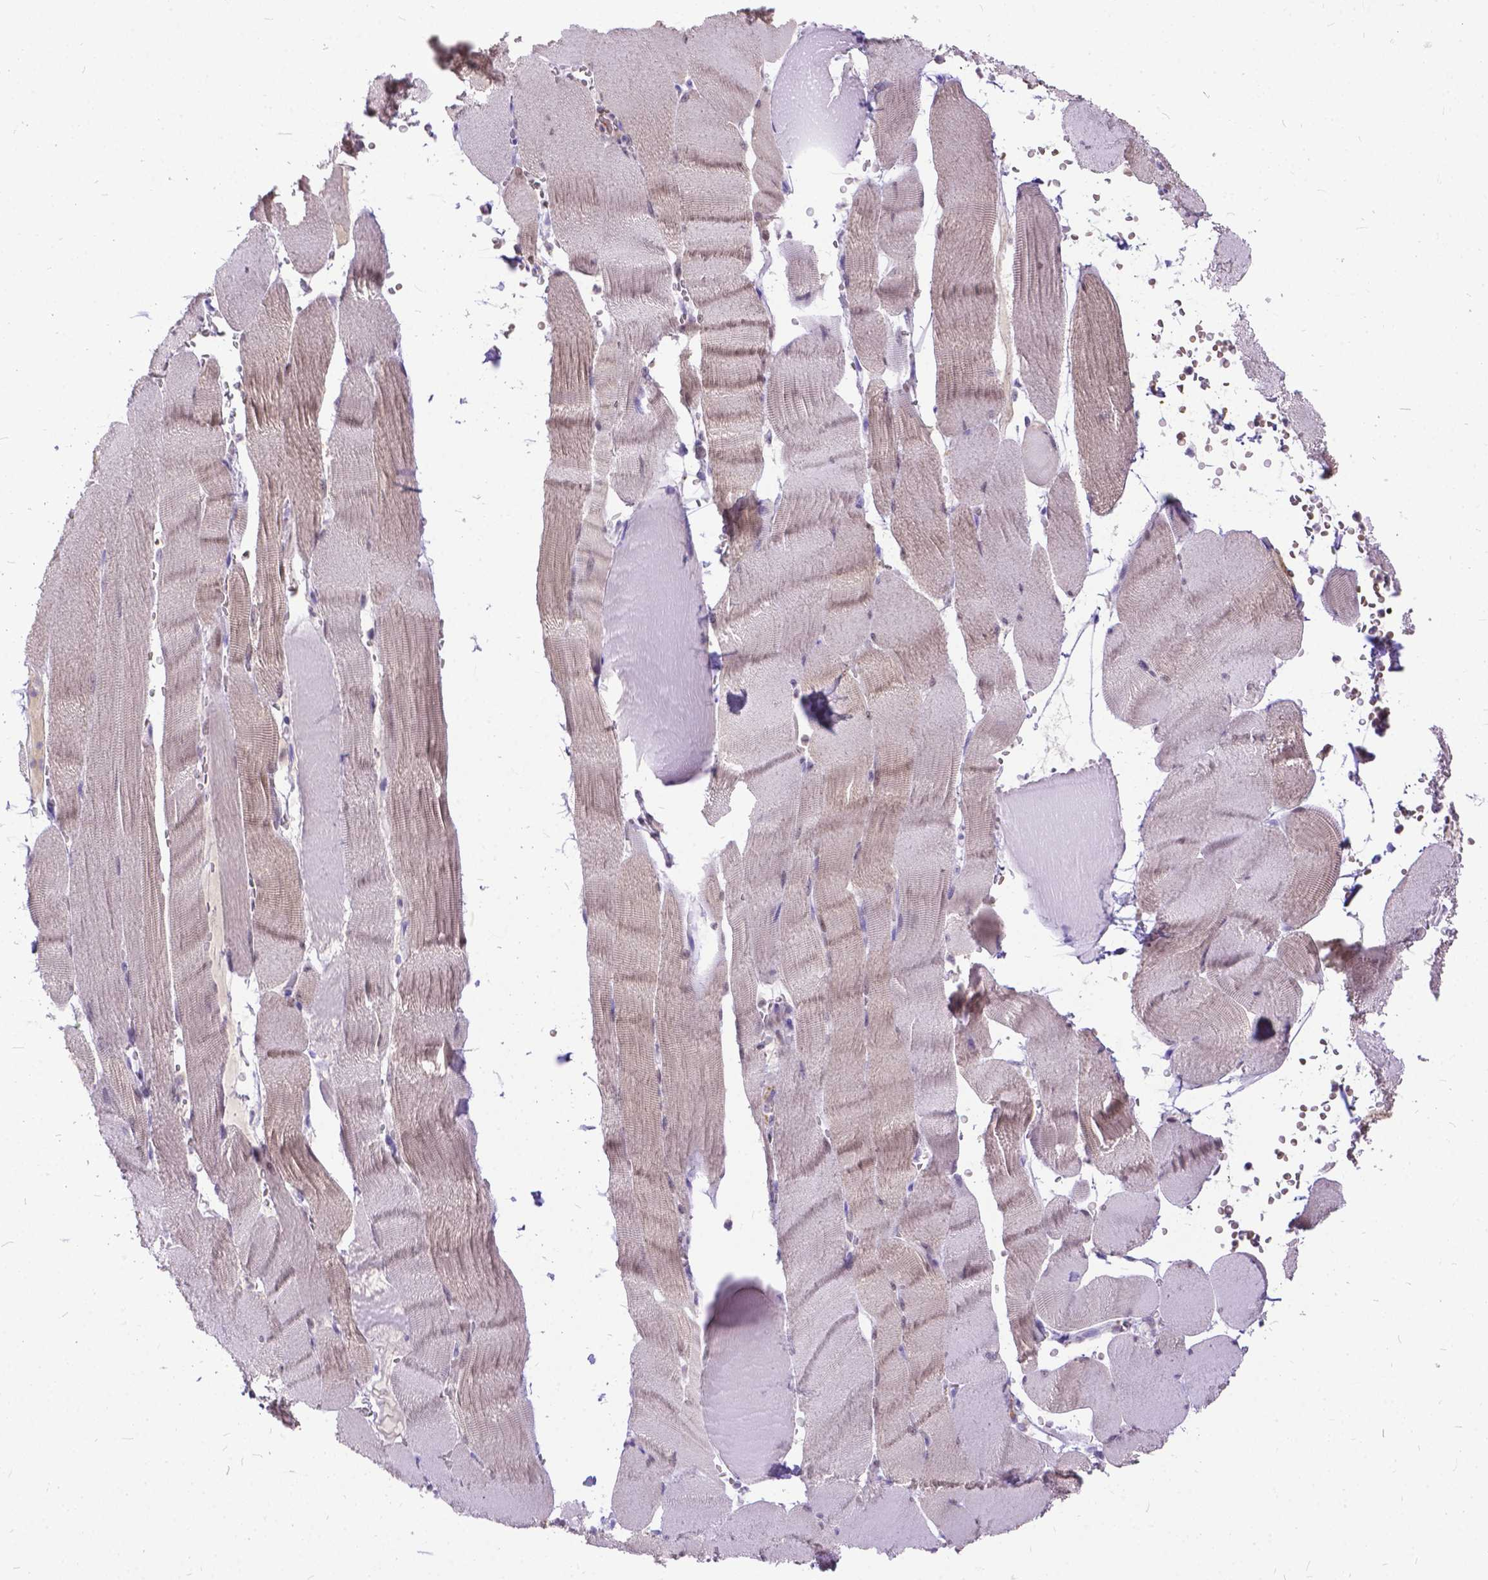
{"staining": {"intensity": "weak", "quantity": "25%-75%", "location": "cytoplasmic/membranous"}, "tissue": "skeletal muscle", "cell_type": "Myocytes", "image_type": "normal", "snomed": [{"axis": "morphology", "description": "Normal tissue, NOS"}, {"axis": "topography", "description": "Skeletal muscle"}], "caption": "A brown stain shows weak cytoplasmic/membranous staining of a protein in myocytes of benign skeletal muscle. (DAB (3,3'-diaminobenzidine) IHC with brightfield microscopy, high magnification).", "gene": "TMEM169", "patient": {"sex": "male", "age": 56}}